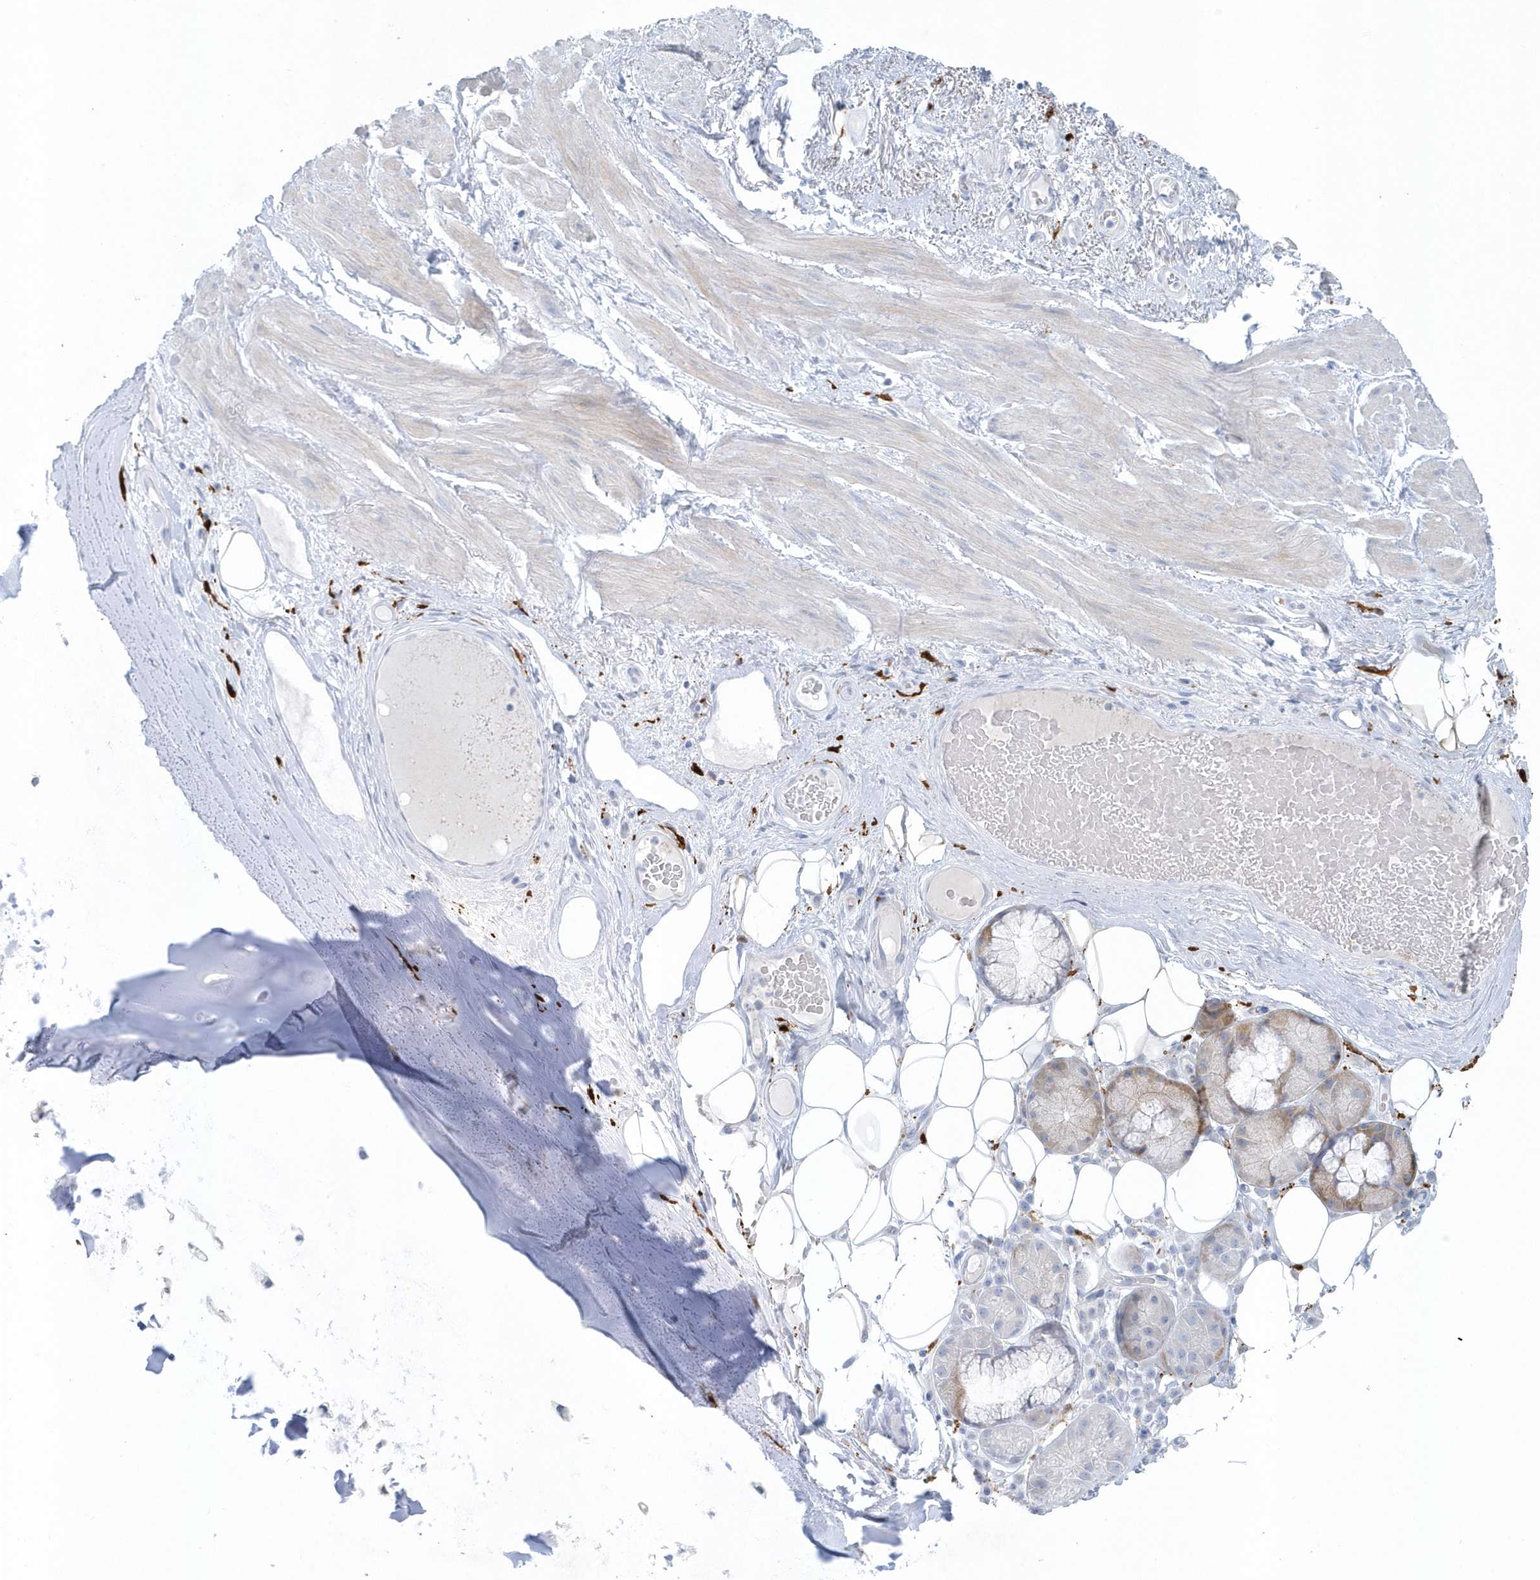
{"staining": {"intensity": "negative", "quantity": "none", "location": "none"}, "tissue": "adipose tissue", "cell_type": "Adipocytes", "image_type": "normal", "snomed": [{"axis": "morphology", "description": "Normal tissue, NOS"}, {"axis": "morphology", "description": "Squamous cell carcinoma, NOS"}, {"axis": "topography", "description": "Lymph node"}, {"axis": "topography", "description": "Bronchus"}, {"axis": "topography", "description": "Lung"}], "caption": "Immunohistochemical staining of unremarkable adipose tissue demonstrates no significant expression in adipocytes.", "gene": "FAM98A", "patient": {"sex": "male", "age": 66}}